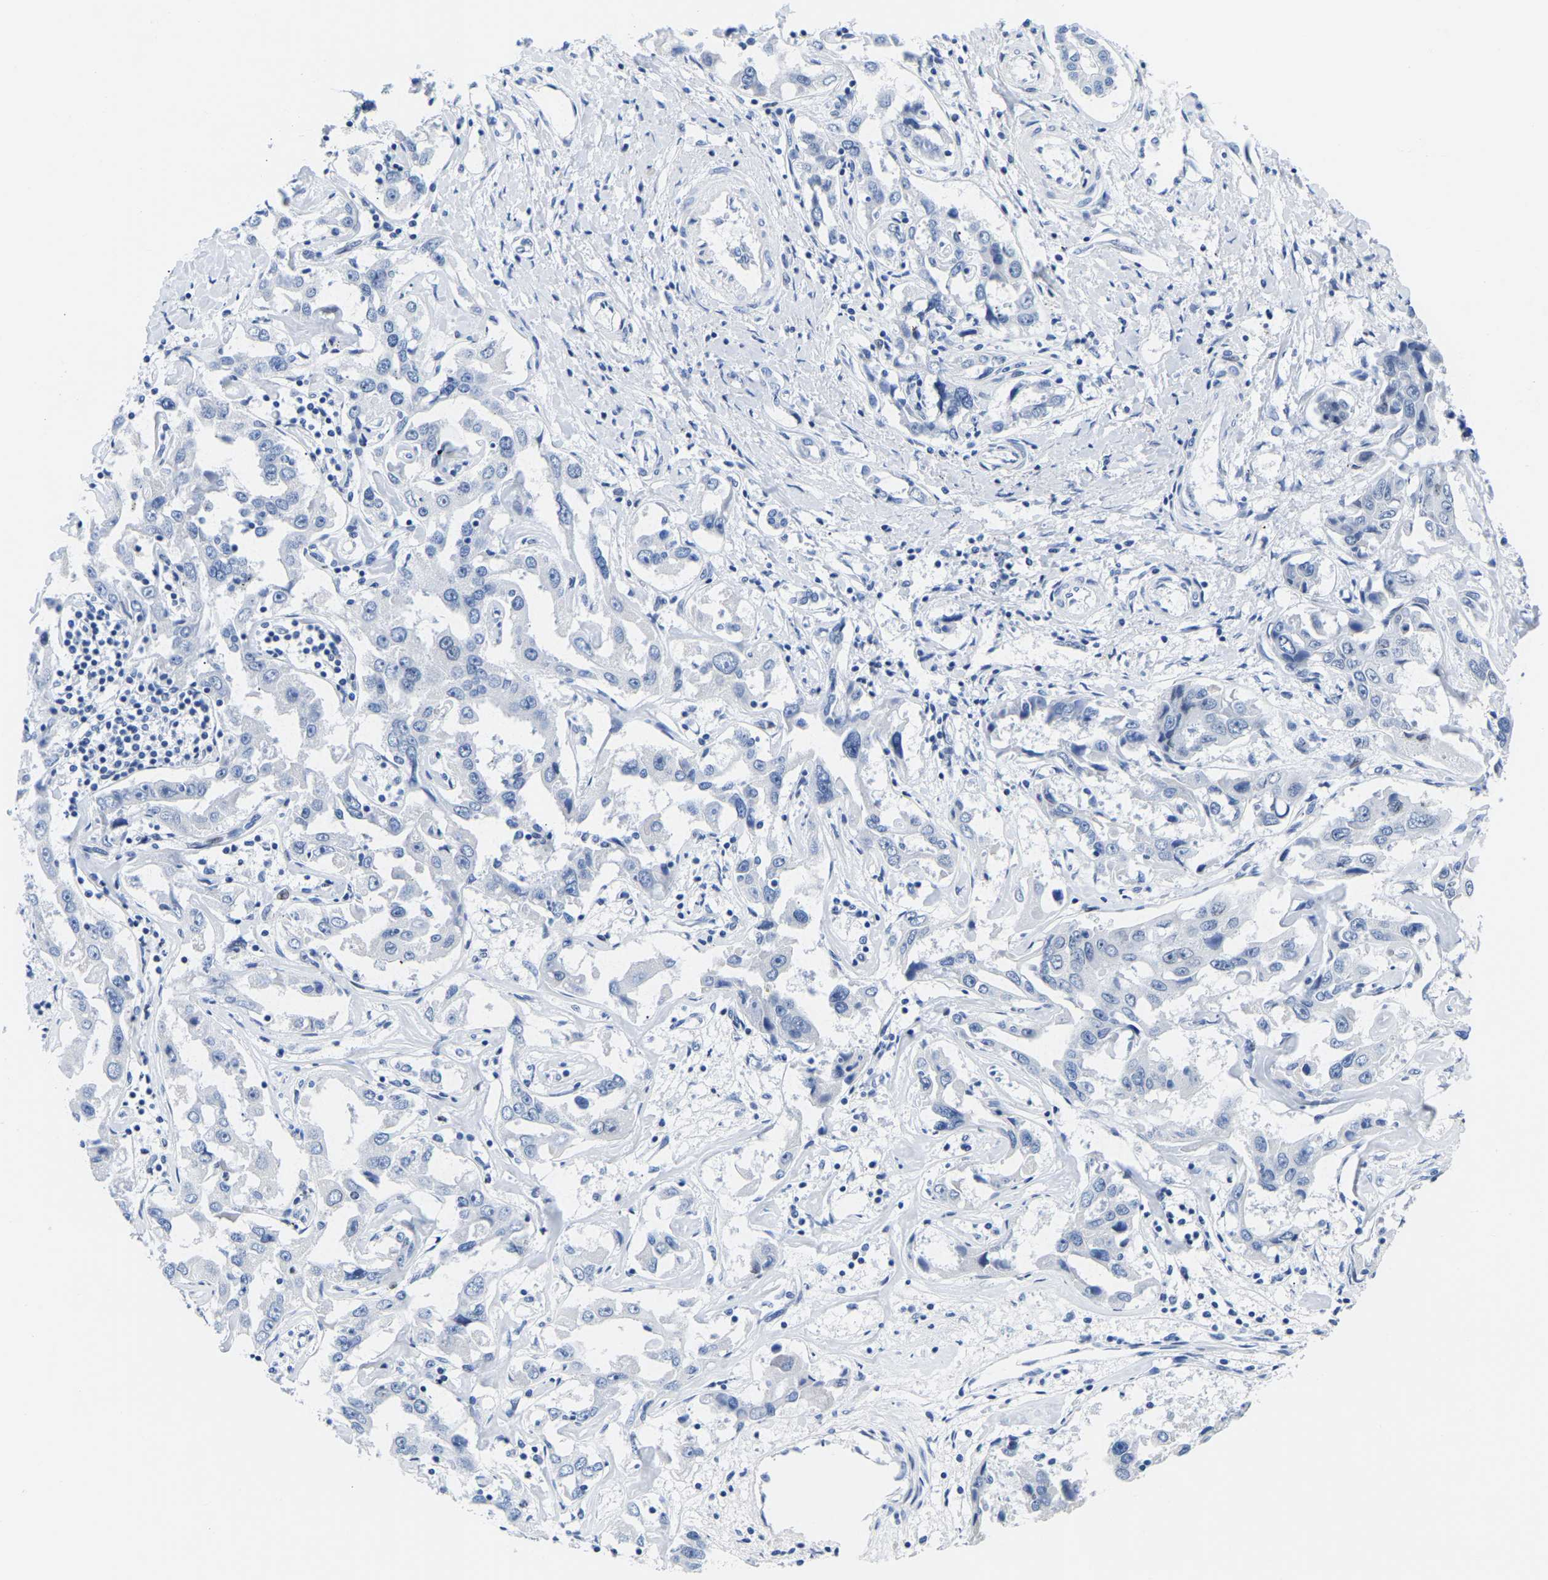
{"staining": {"intensity": "negative", "quantity": "none", "location": "none"}, "tissue": "liver cancer", "cell_type": "Tumor cells", "image_type": "cancer", "snomed": [{"axis": "morphology", "description": "Cholangiocarcinoma"}, {"axis": "topography", "description": "Liver"}], "caption": "Immunohistochemistry image of human liver cancer (cholangiocarcinoma) stained for a protein (brown), which demonstrates no expression in tumor cells. (Brightfield microscopy of DAB (3,3'-diaminobenzidine) immunohistochemistry at high magnification).", "gene": "UPK3A", "patient": {"sex": "male", "age": 59}}